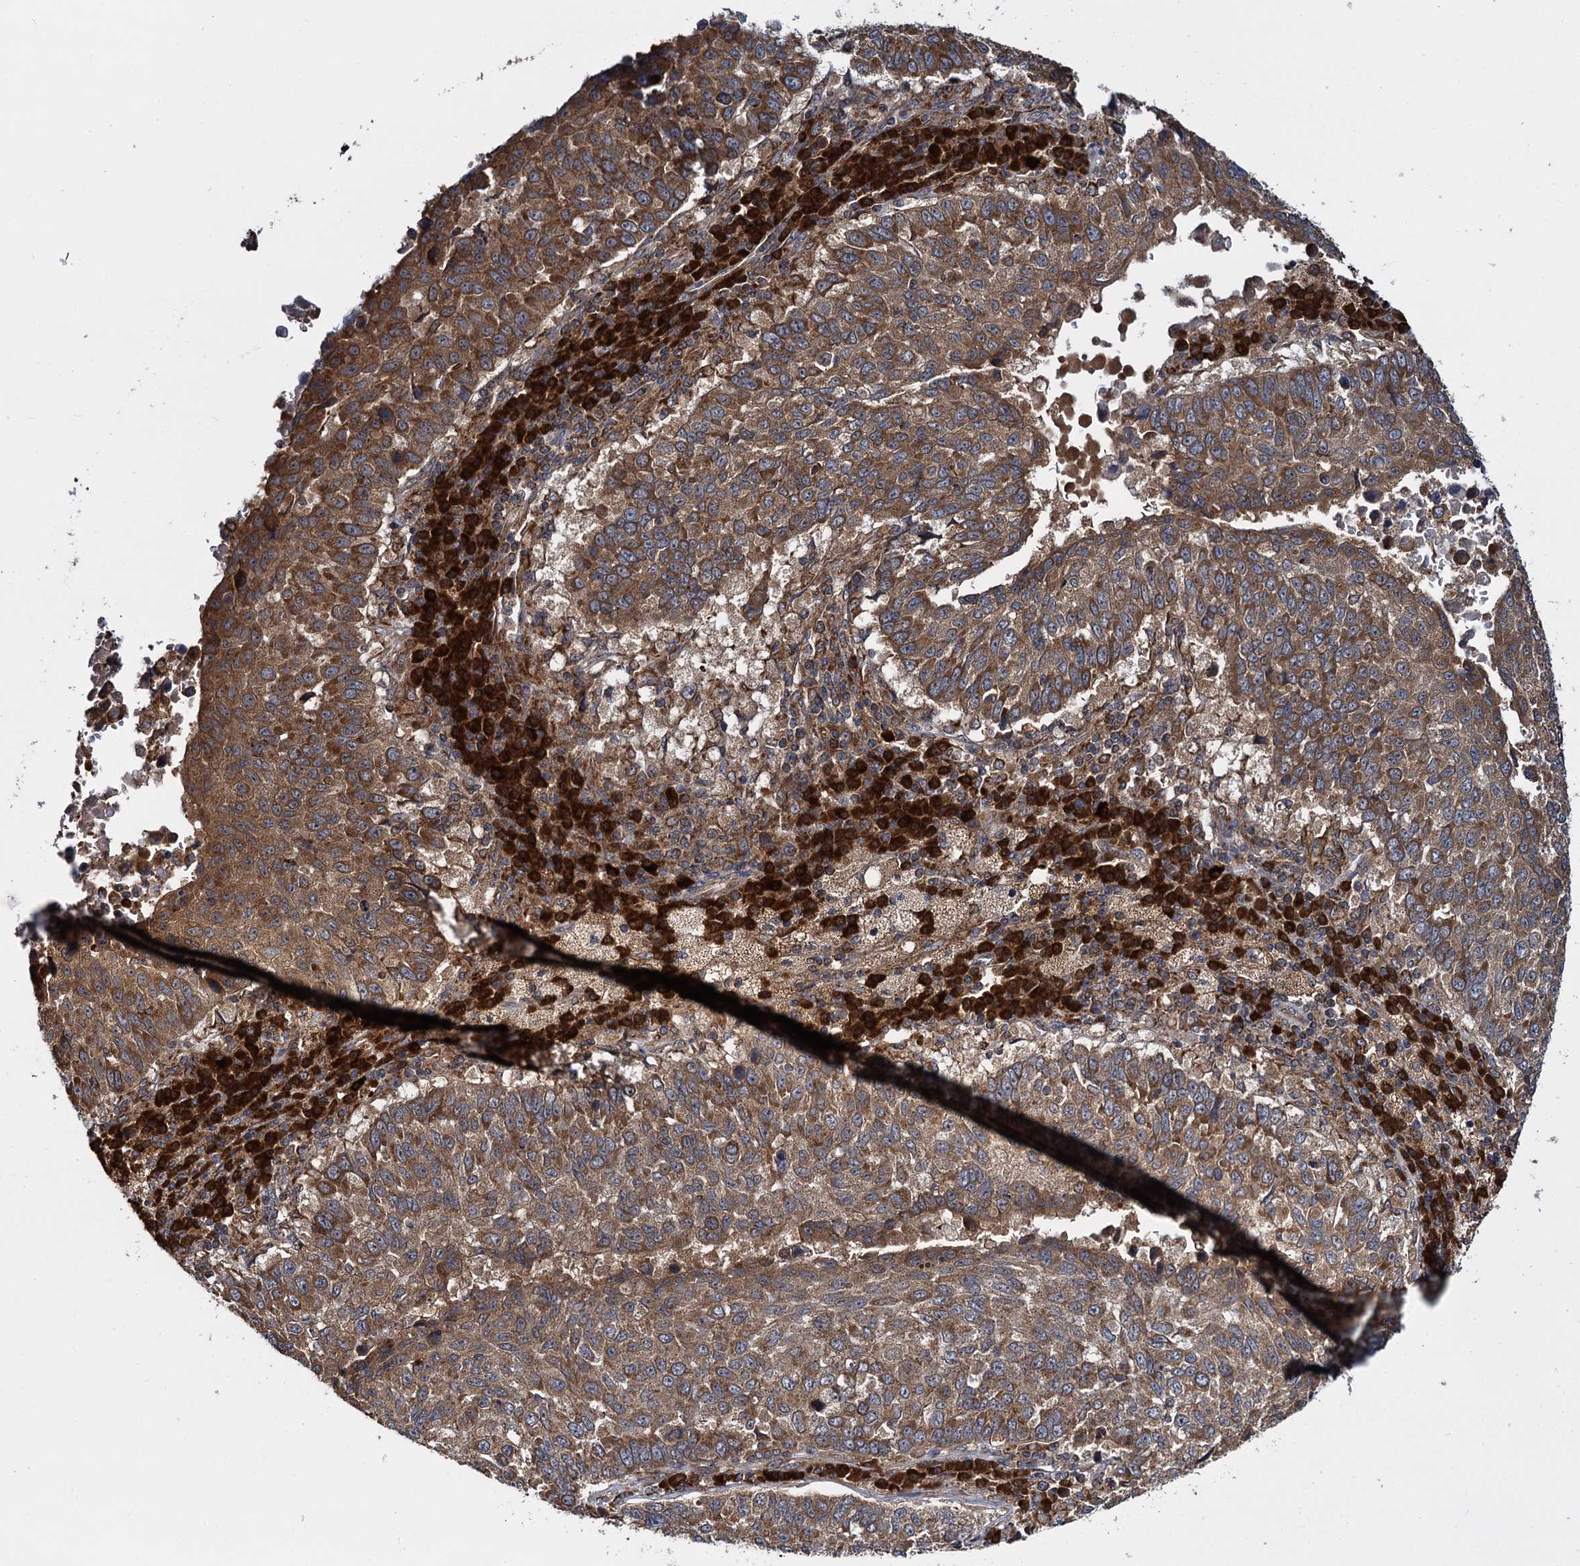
{"staining": {"intensity": "moderate", "quantity": ">75%", "location": "cytoplasmic/membranous"}, "tissue": "lung cancer", "cell_type": "Tumor cells", "image_type": "cancer", "snomed": [{"axis": "morphology", "description": "Squamous cell carcinoma, NOS"}, {"axis": "topography", "description": "Lung"}], "caption": "DAB immunohistochemical staining of lung squamous cell carcinoma demonstrates moderate cytoplasmic/membranous protein staining in approximately >75% of tumor cells.", "gene": "UFM1", "patient": {"sex": "male", "age": 73}}